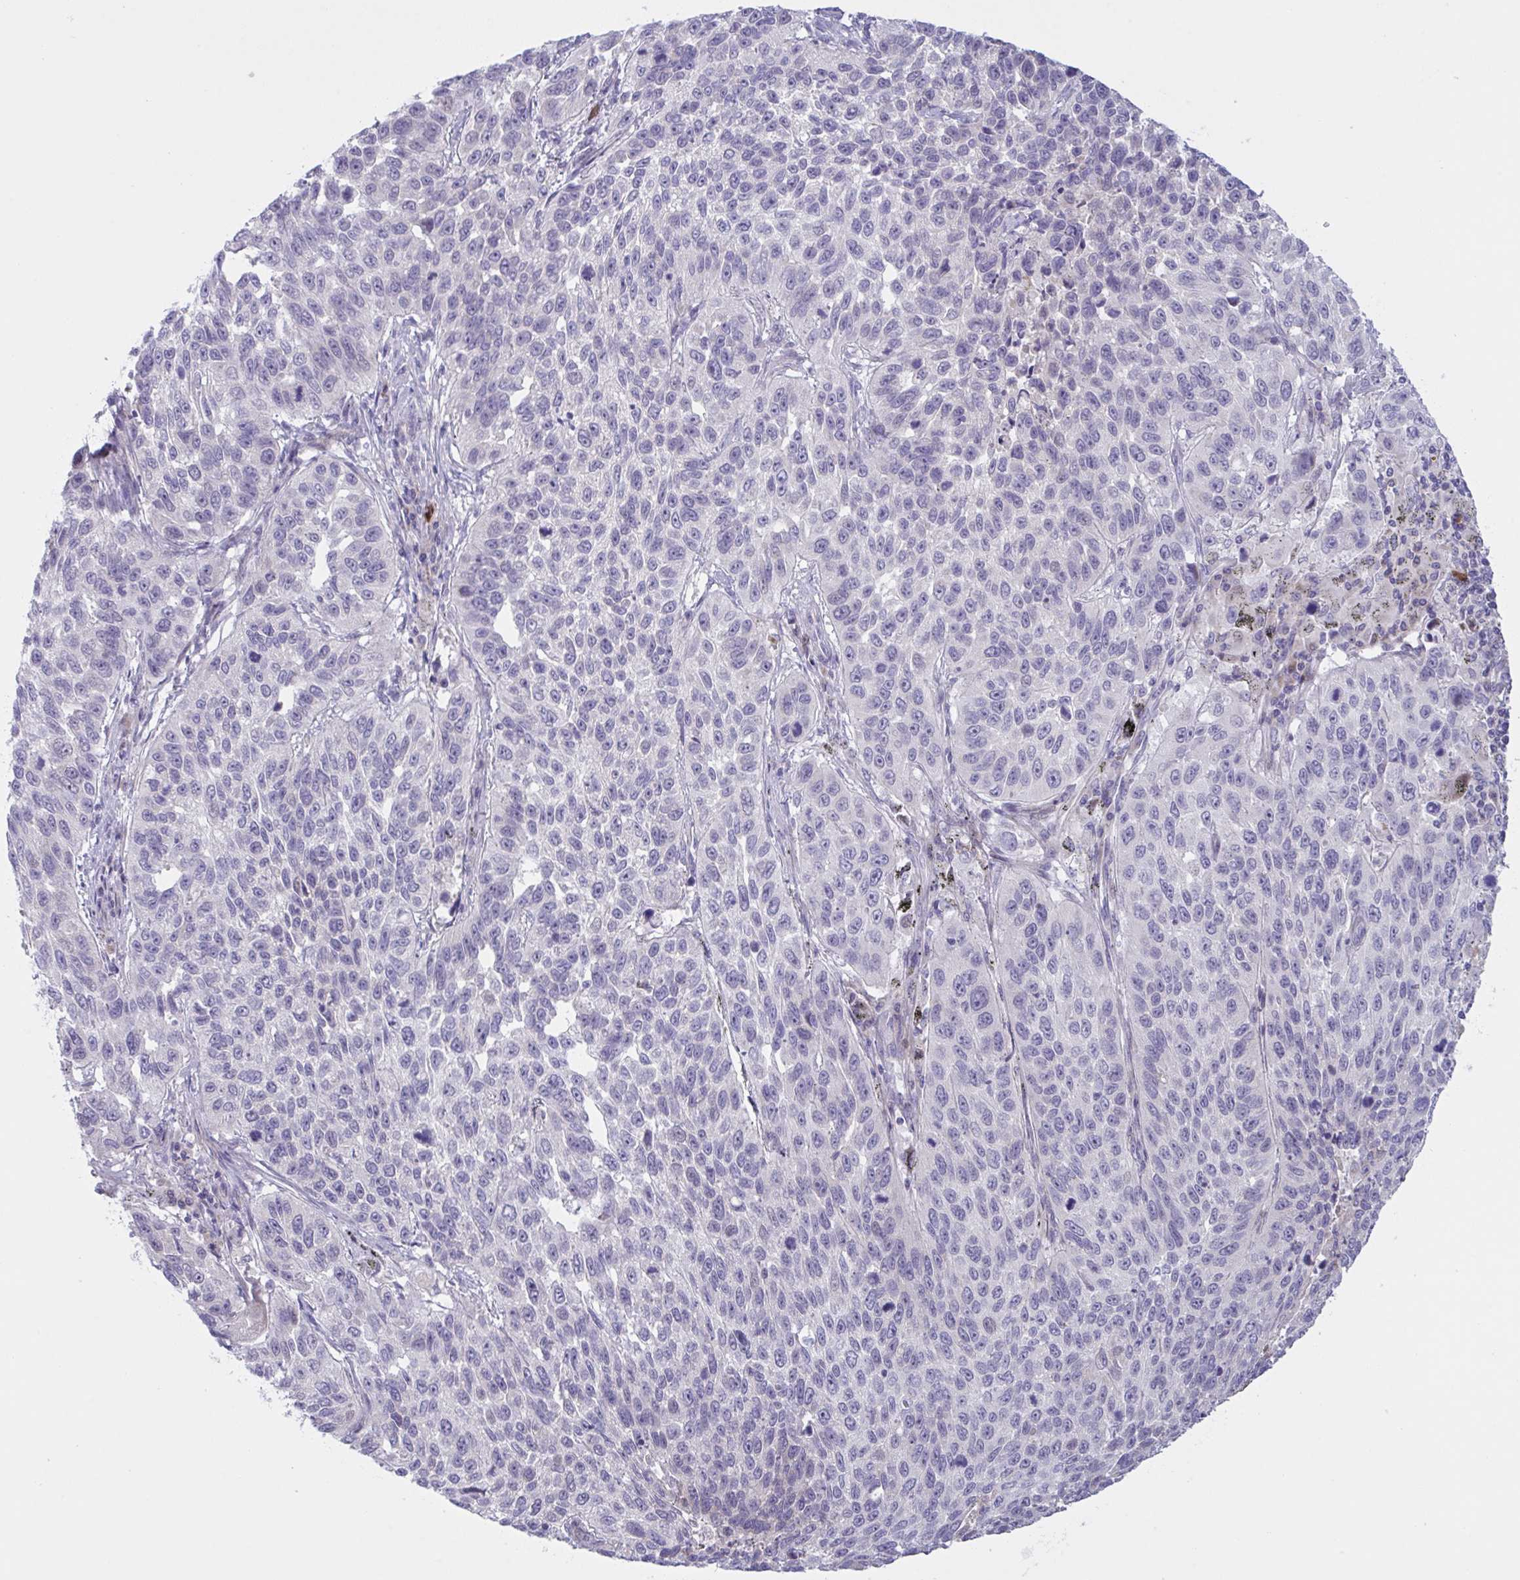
{"staining": {"intensity": "negative", "quantity": "none", "location": "none"}, "tissue": "lung cancer", "cell_type": "Tumor cells", "image_type": "cancer", "snomed": [{"axis": "morphology", "description": "Squamous cell carcinoma, NOS"}, {"axis": "topography", "description": "Lung"}], "caption": "An image of lung cancer (squamous cell carcinoma) stained for a protein shows no brown staining in tumor cells.", "gene": "VWC2", "patient": {"sex": "male", "age": 62}}